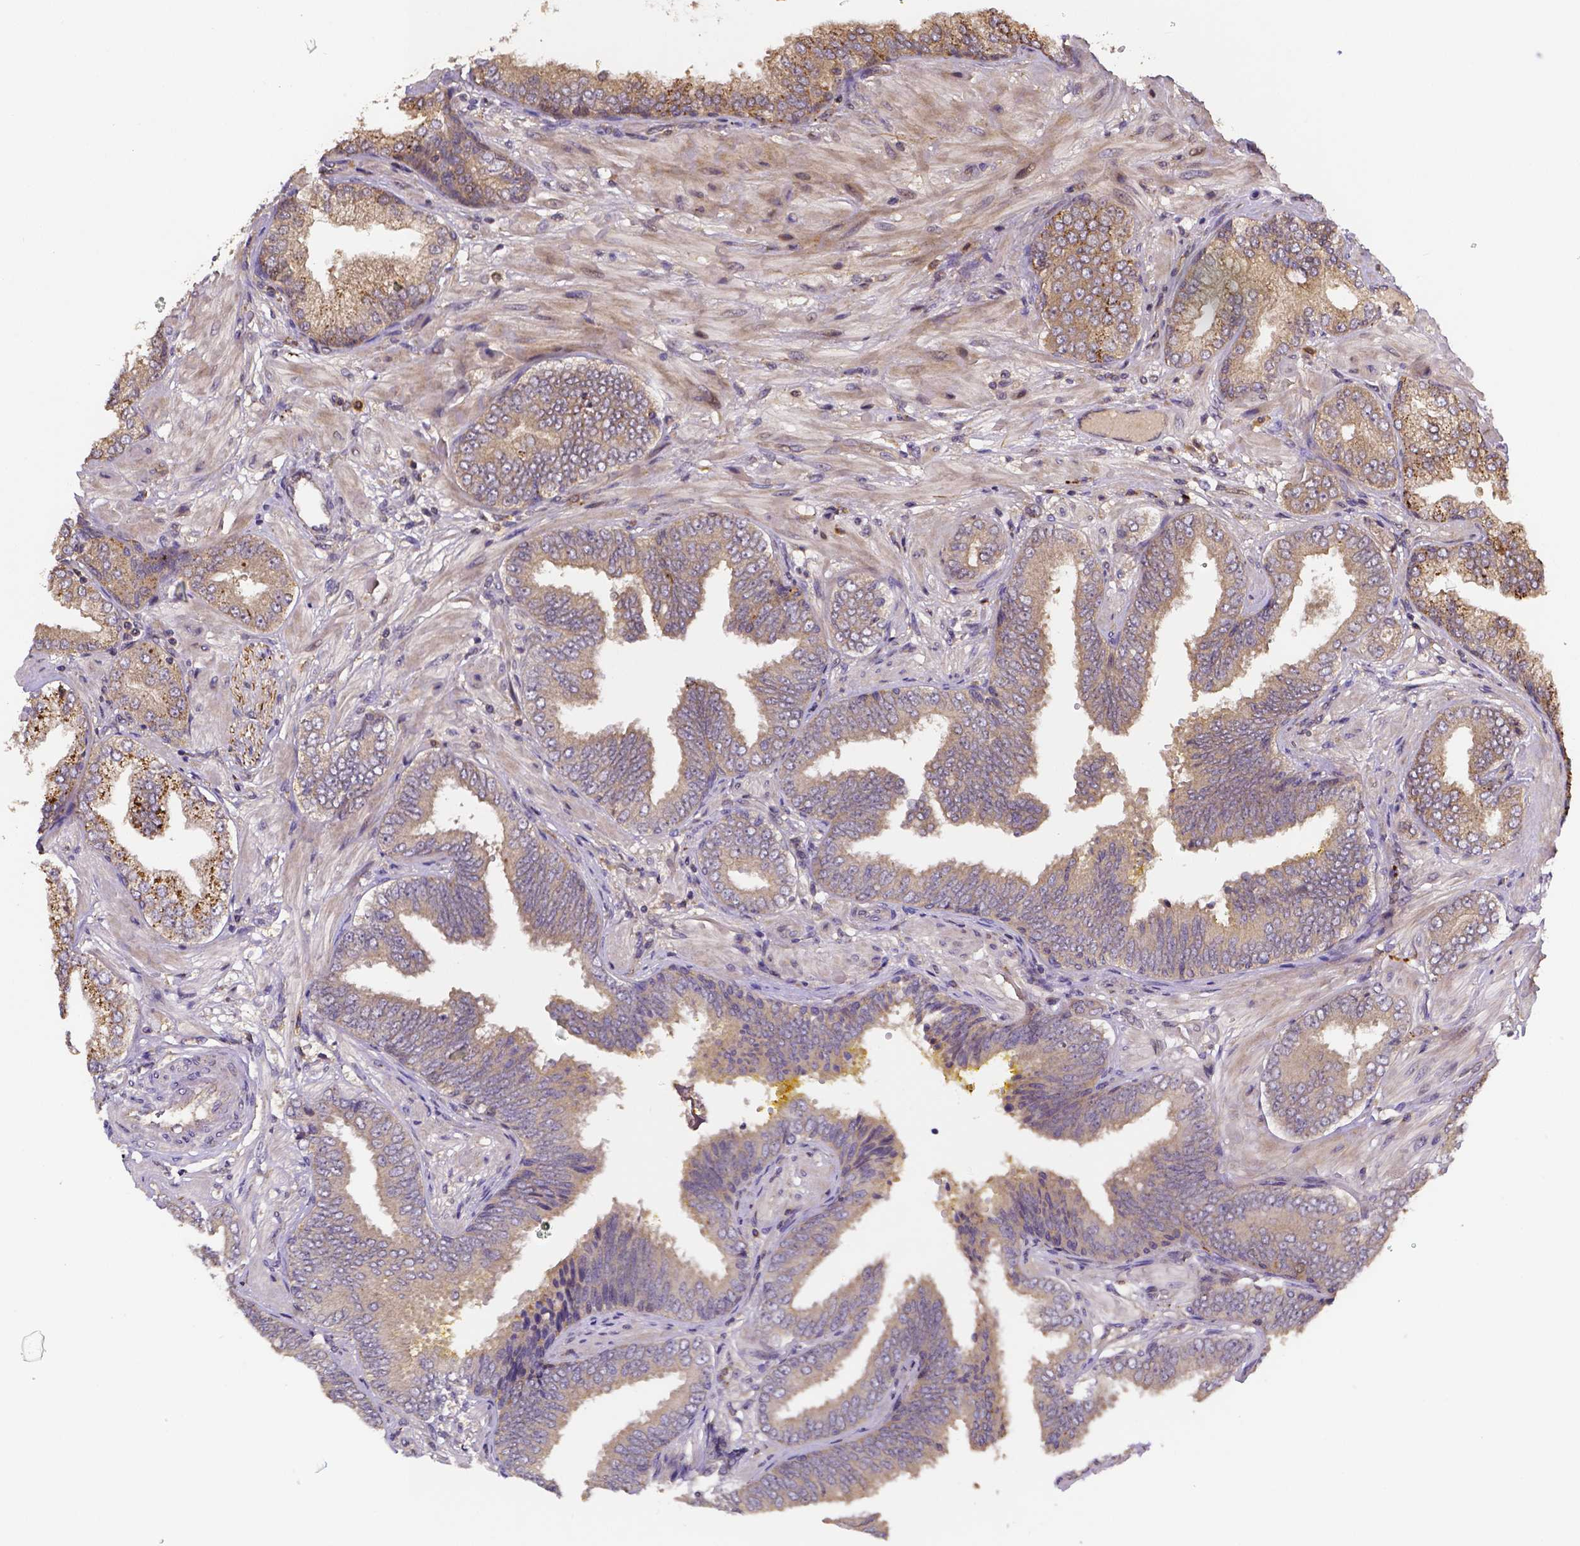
{"staining": {"intensity": "weak", "quantity": ">75%", "location": "cytoplasmic/membranous"}, "tissue": "prostate cancer", "cell_type": "Tumor cells", "image_type": "cancer", "snomed": [{"axis": "morphology", "description": "Adenocarcinoma, Low grade"}, {"axis": "topography", "description": "Prostate"}], "caption": "Brown immunohistochemical staining in human prostate cancer (low-grade adenocarcinoma) demonstrates weak cytoplasmic/membranous staining in approximately >75% of tumor cells.", "gene": "RNF123", "patient": {"sex": "male", "age": 55}}